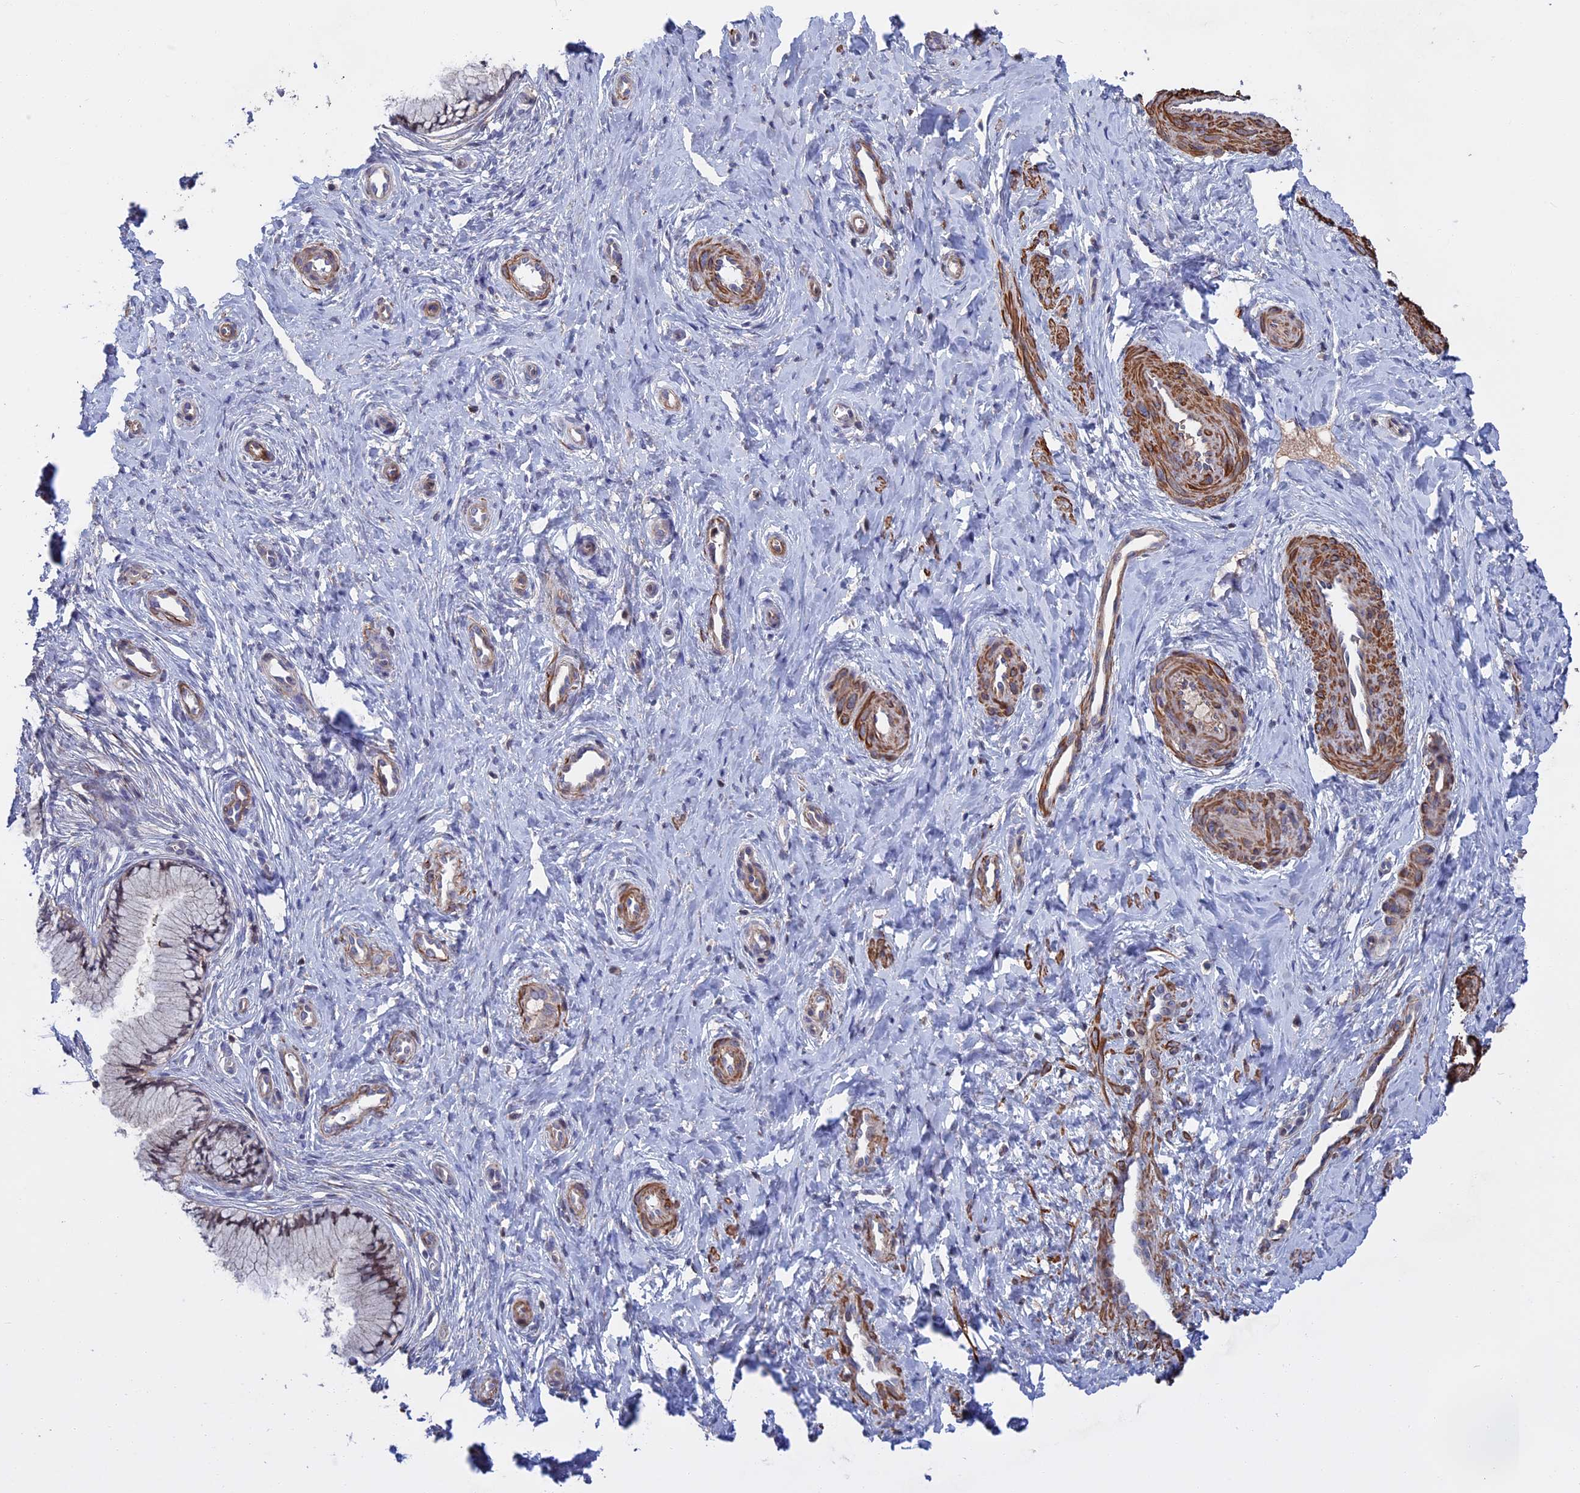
{"staining": {"intensity": "weak", "quantity": "<25%", "location": "cytoplasmic/membranous"}, "tissue": "cervix", "cell_type": "Glandular cells", "image_type": "normal", "snomed": [{"axis": "morphology", "description": "Normal tissue, NOS"}, {"axis": "topography", "description": "Cervix"}], "caption": "Photomicrograph shows no significant protein expression in glandular cells of benign cervix.", "gene": "LYPD5", "patient": {"sex": "female", "age": 36}}